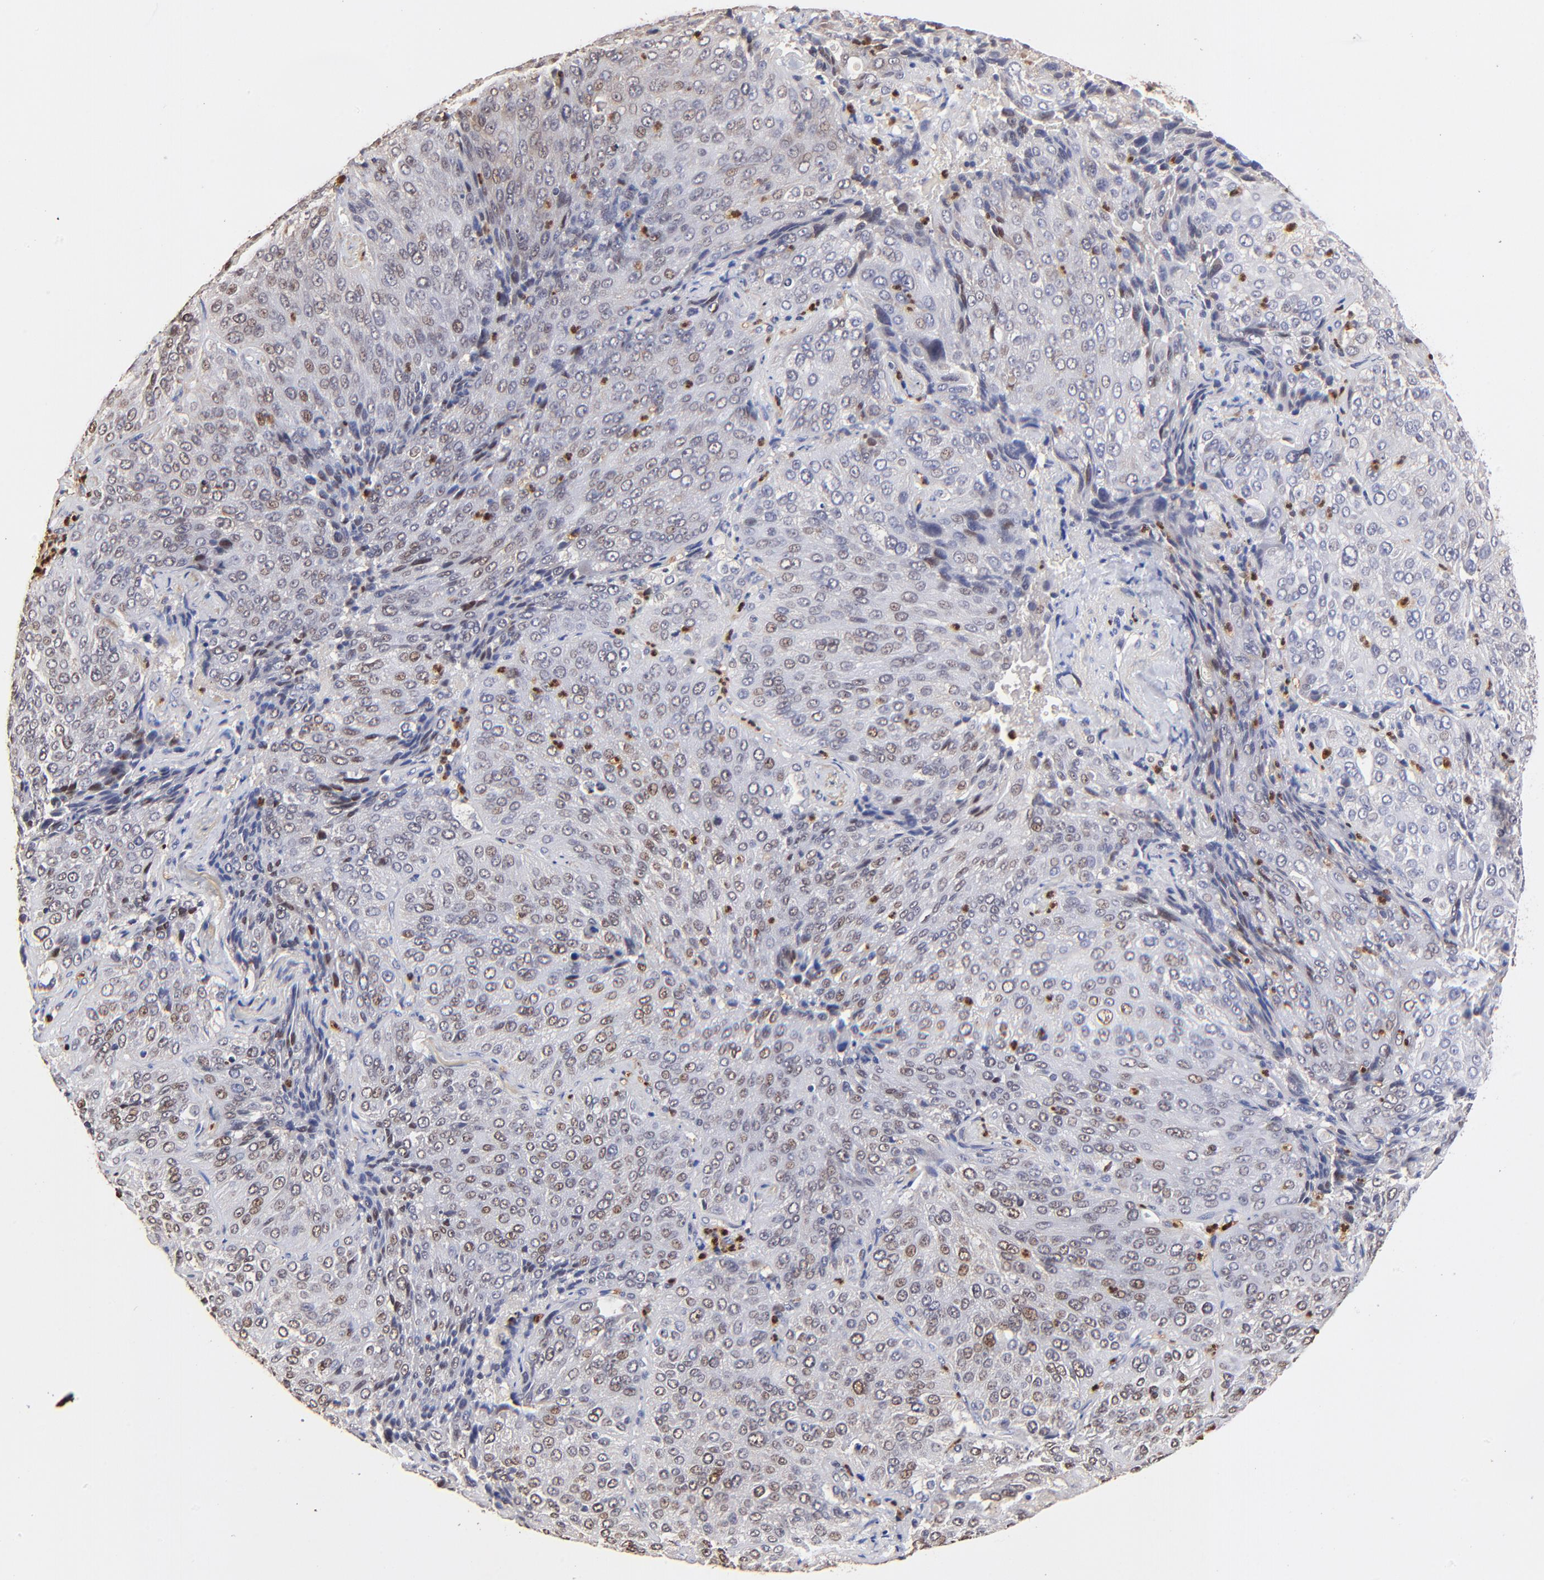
{"staining": {"intensity": "weak", "quantity": "<25%", "location": "nuclear"}, "tissue": "lung cancer", "cell_type": "Tumor cells", "image_type": "cancer", "snomed": [{"axis": "morphology", "description": "Squamous cell carcinoma, NOS"}, {"axis": "topography", "description": "Lung"}], "caption": "Tumor cells are negative for brown protein staining in lung cancer.", "gene": "BBOF1", "patient": {"sex": "male", "age": 54}}